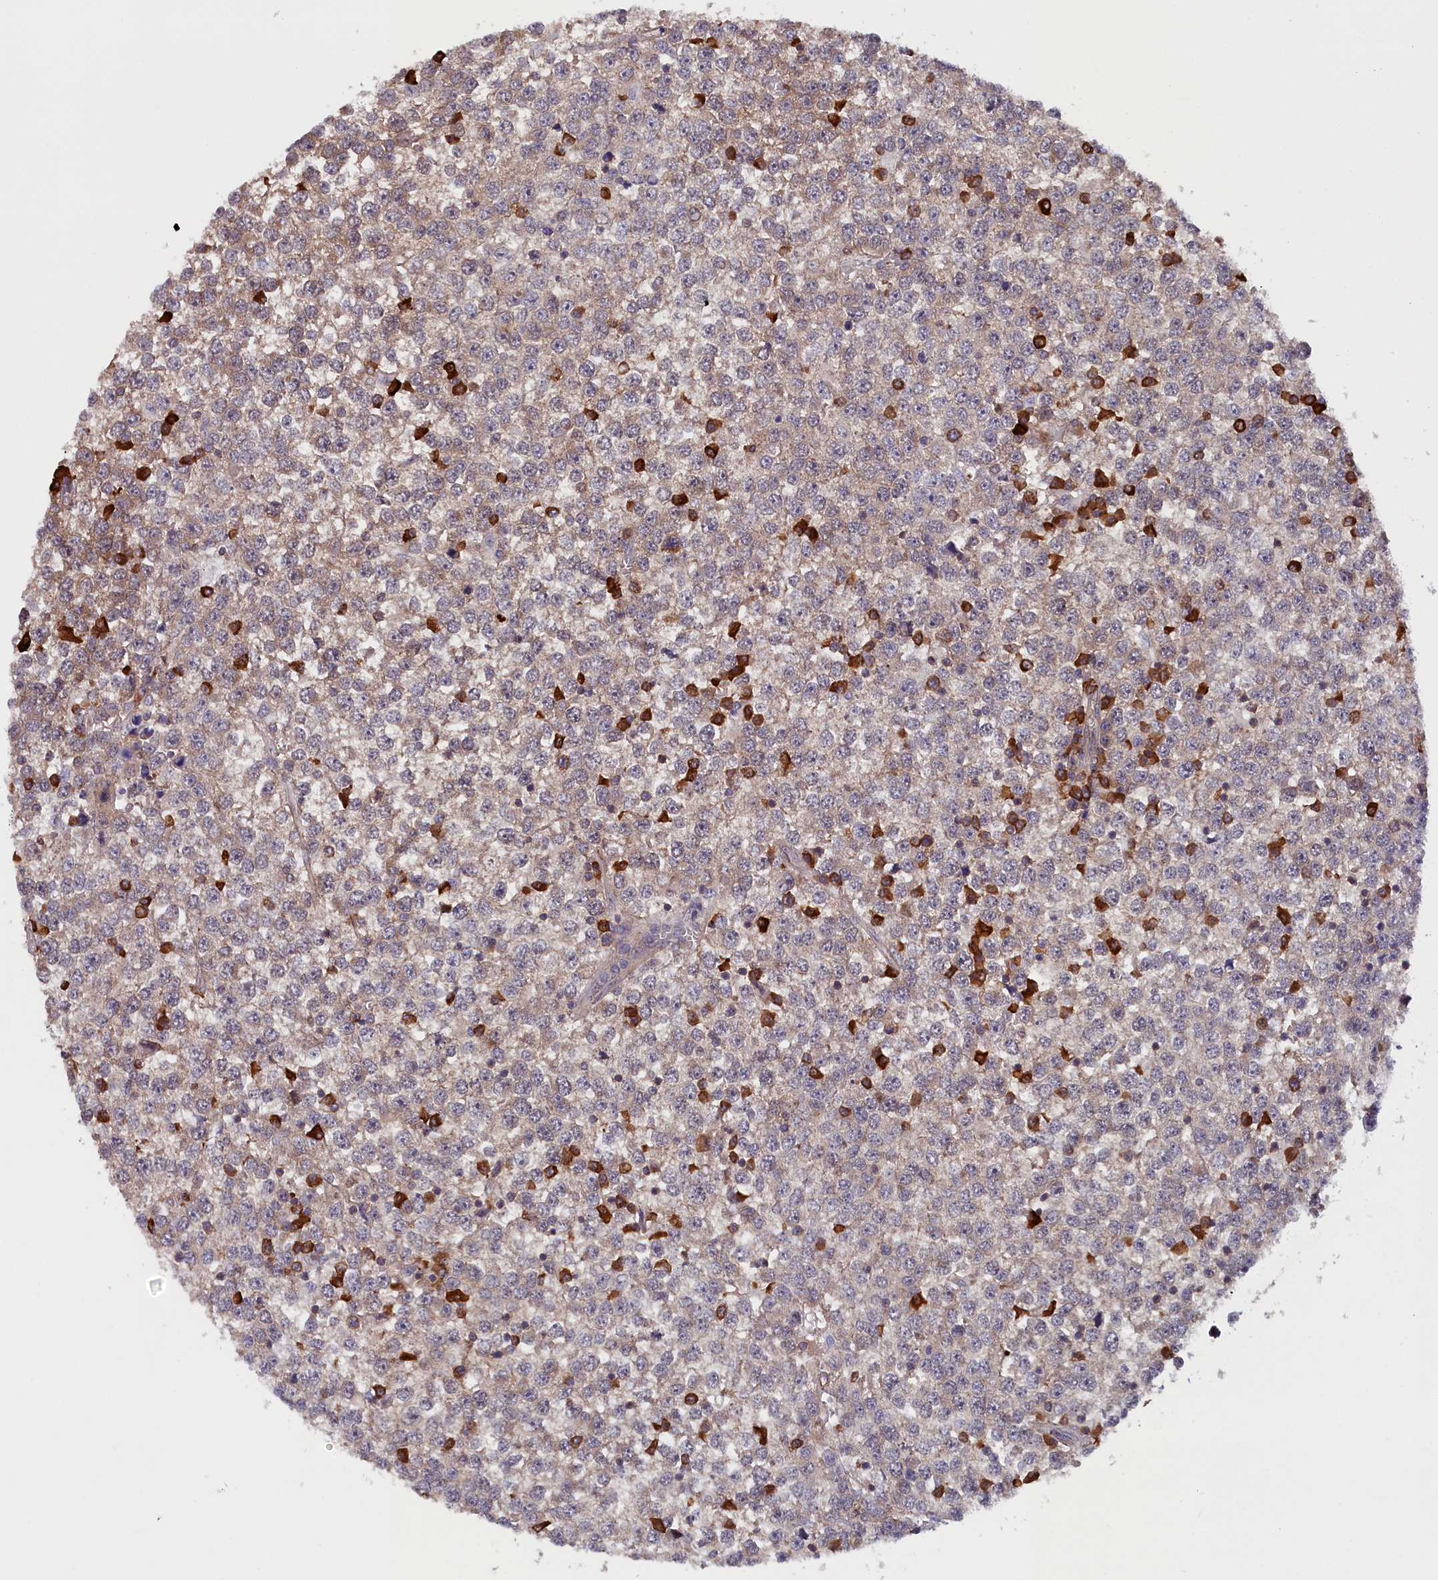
{"staining": {"intensity": "weak", "quantity": ">75%", "location": "cytoplasmic/membranous"}, "tissue": "testis cancer", "cell_type": "Tumor cells", "image_type": "cancer", "snomed": [{"axis": "morphology", "description": "Seminoma, NOS"}, {"axis": "topography", "description": "Testis"}], "caption": "This image shows testis cancer stained with immunohistochemistry (IHC) to label a protein in brown. The cytoplasmic/membranous of tumor cells show weak positivity for the protein. Nuclei are counter-stained blue.", "gene": "JPT2", "patient": {"sex": "male", "age": 65}}